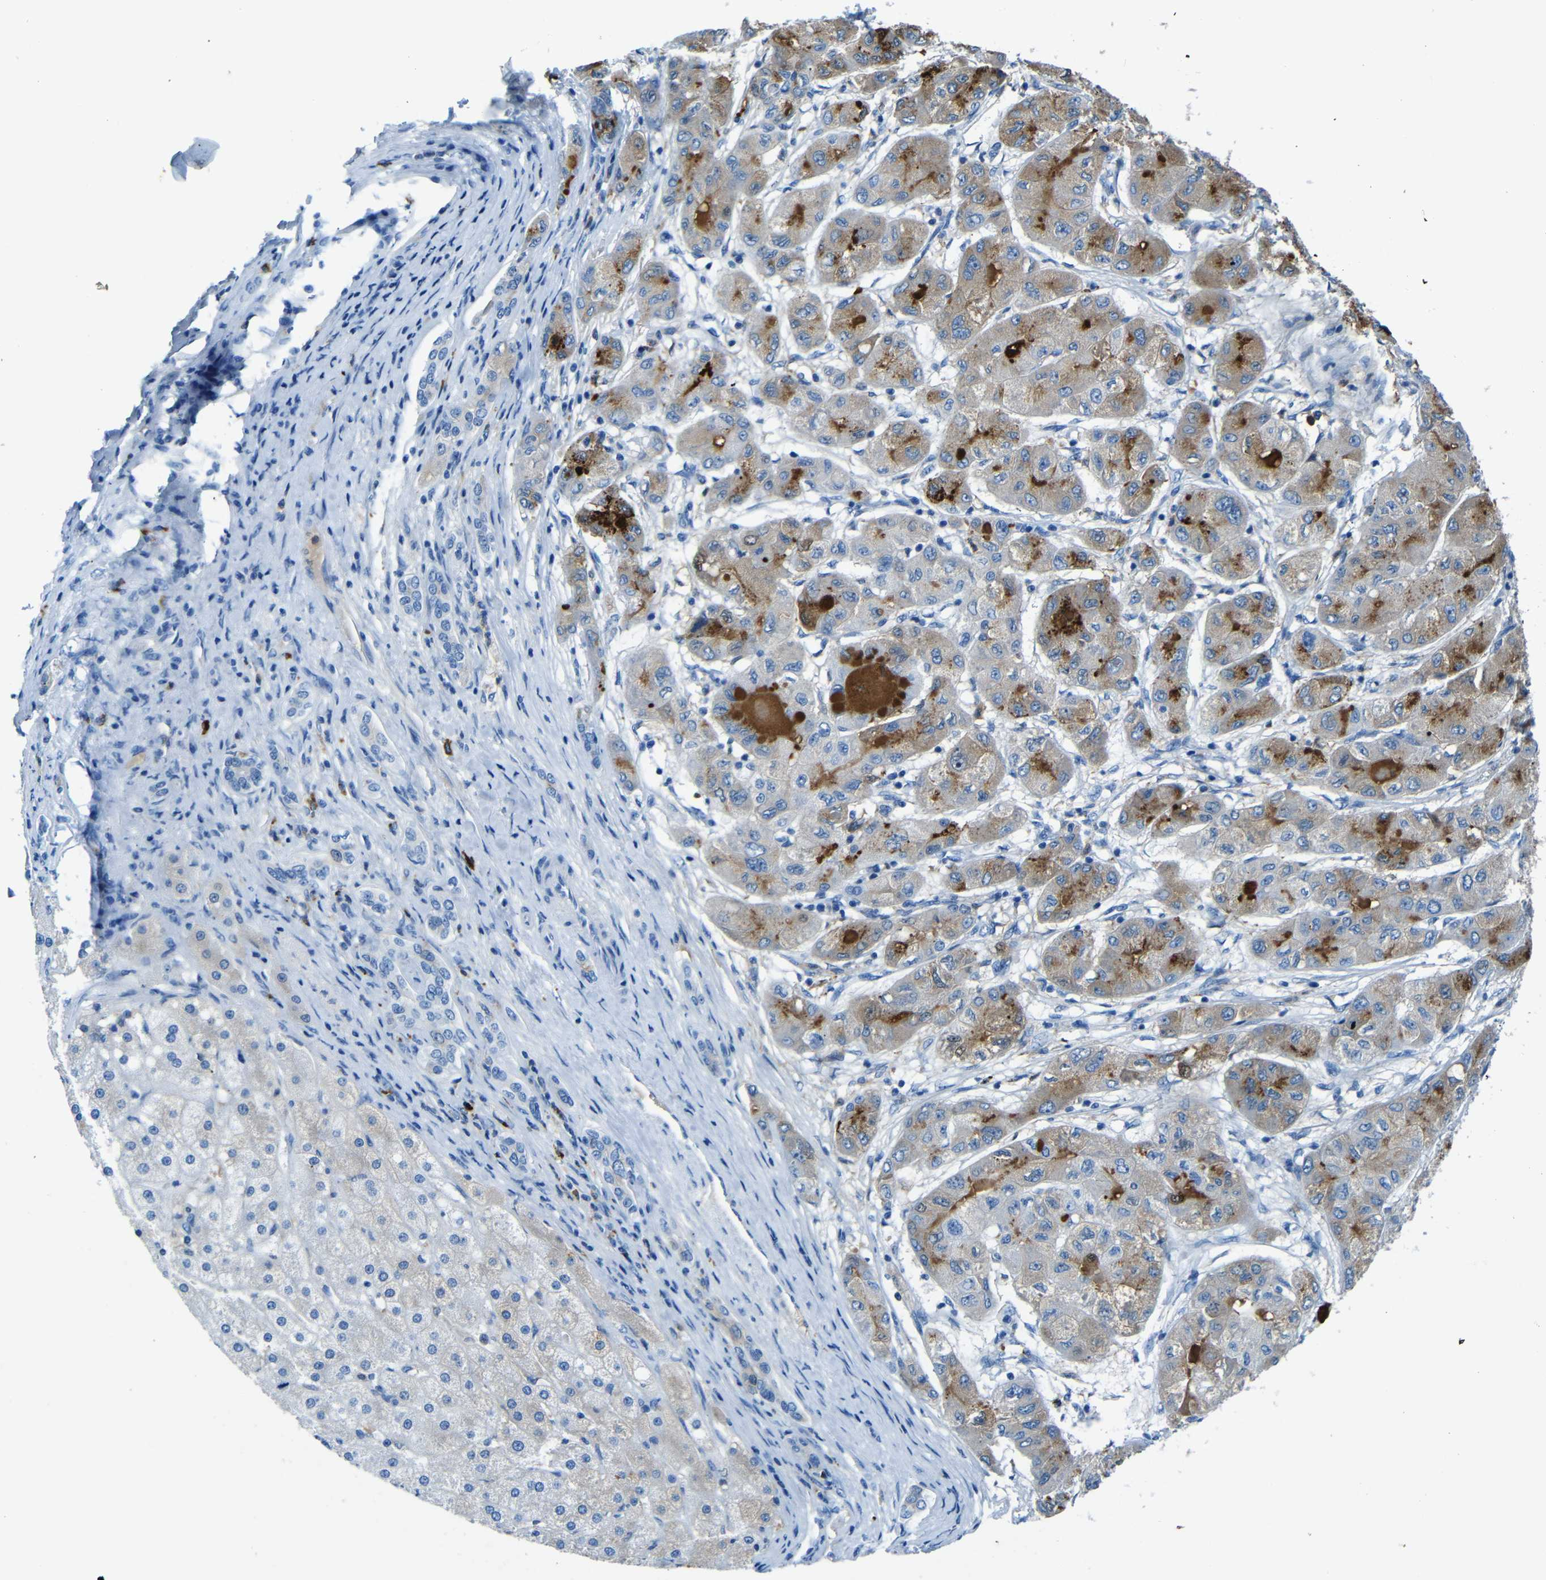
{"staining": {"intensity": "moderate", "quantity": "25%-75%", "location": "cytoplasmic/membranous"}, "tissue": "liver cancer", "cell_type": "Tumor cells", "image_type": "cancer", "snomed": [{"axis": "morphology", "description": "Carcinoma, Hepatocellular, NOS"}, {"axis": "topography", "description": "Liver"}], "caption": "Protein expression analysis of human liver cancer reveals moderate cytoplasmic/membranous staining in about 25%-75% of tumor cells. (IHC, brightfield microscopy, high magnification).", "gene": "SERPINA1", "patient": {"sex": "male", "age": 80}}